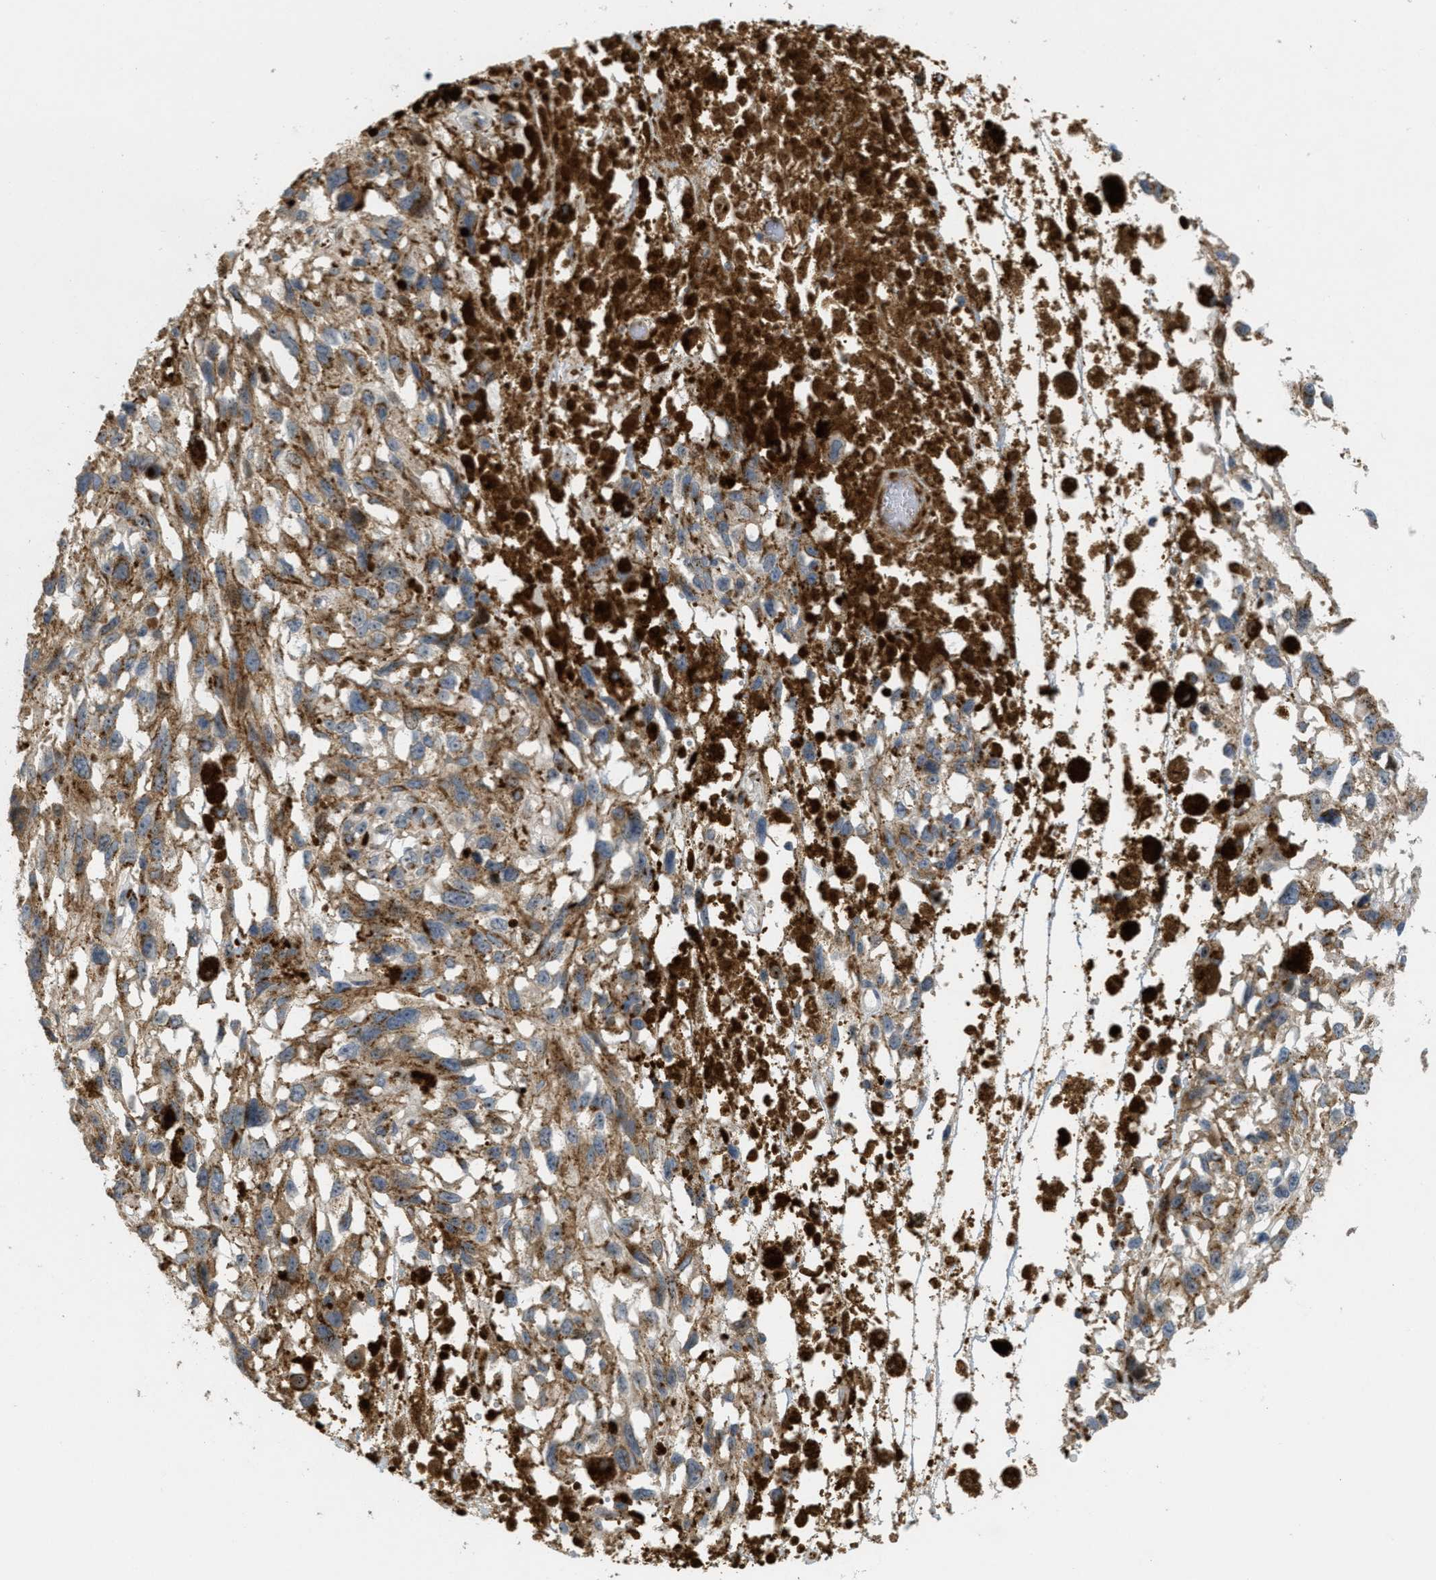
{"staining": {"intensity": "moderate", "quantity": ">75%", "location": "cytoplasmic/membranous"}, "tissue": "melanoma", "cell_type": "Tumor cells", "image_type": "cancer", "snomed": [{"axis": "morphology", "description": "Malignant melanoma, Metastatic site"}, {"axis": "topography", "description": "Lymph node"}], "caption": "Immunohistochemistry (IHC) of human malignant melanoma (metastatic site) reveals medium levels of moderate cytoplasmic/membranous expression in approximately >75% of tumor cells. The staining was performed using DAB to visualize the protein expression in brown, while the nuclei were stained in blue with hematoxylin (Magnification: 20x).", "gene": "ZFPL1", "patient": {"sex": "male", "age": 59}}